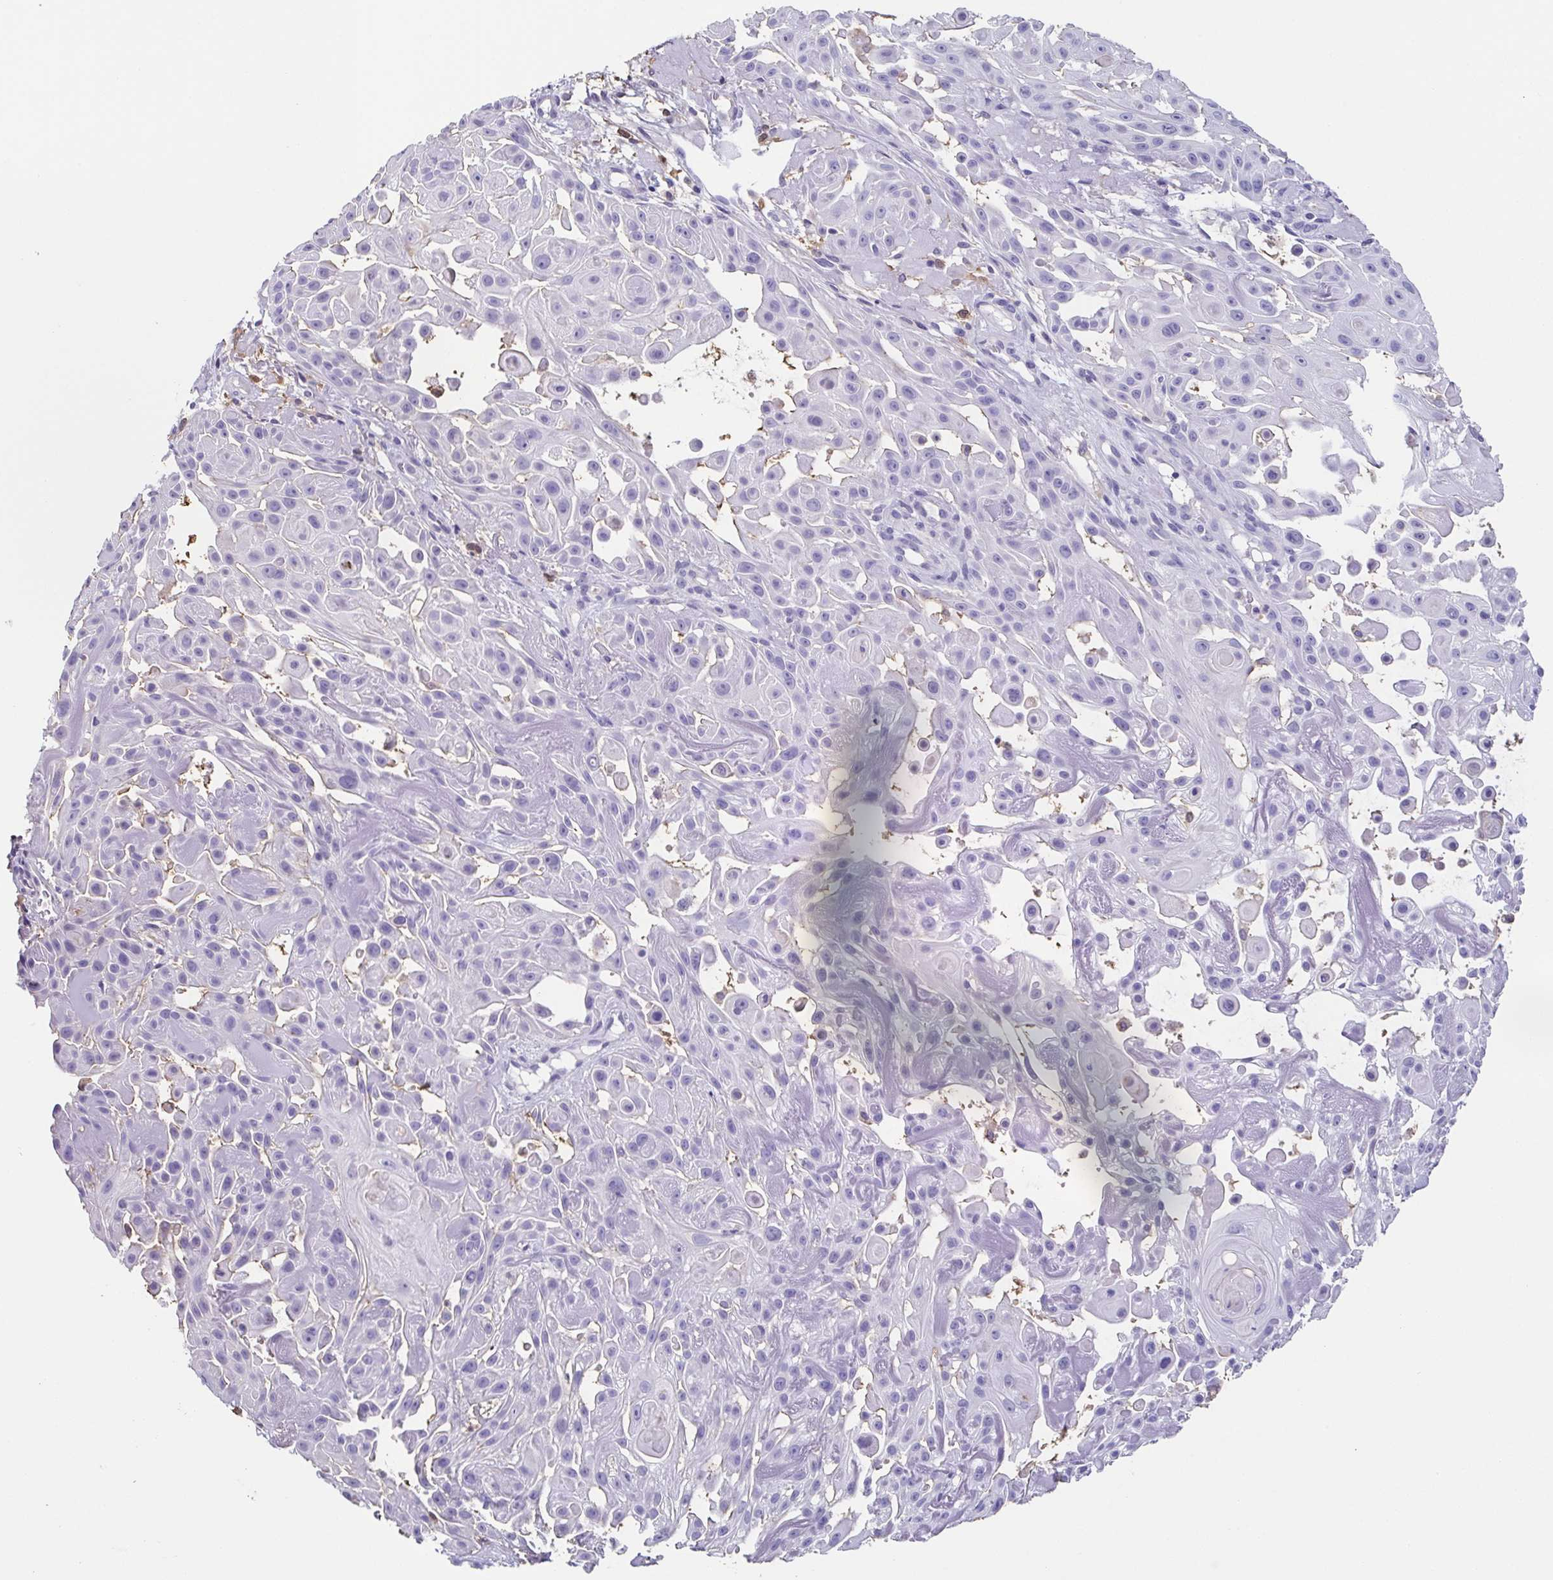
{"staining": {"intensity": "negative", "quantity": "none", "location": "none"}, "tissue": "skin cancer", "cell_type": "Tumor cells", "image_type": "cancer", "snomed": [{"axis": "morphology", "description": "Squamous cell carcinoma, NOS"}, {"axis": "topography", "description": "Skin"}], "caption": "High magnification brightfield microscopy of skin squamous cell carcinoma stained with DAB (brown) and counterstained with hematoxylin (blue): tumor cells show no significant staining.", "gene": "ANXA10", "patient": {"sex": "male", "age": 91}}